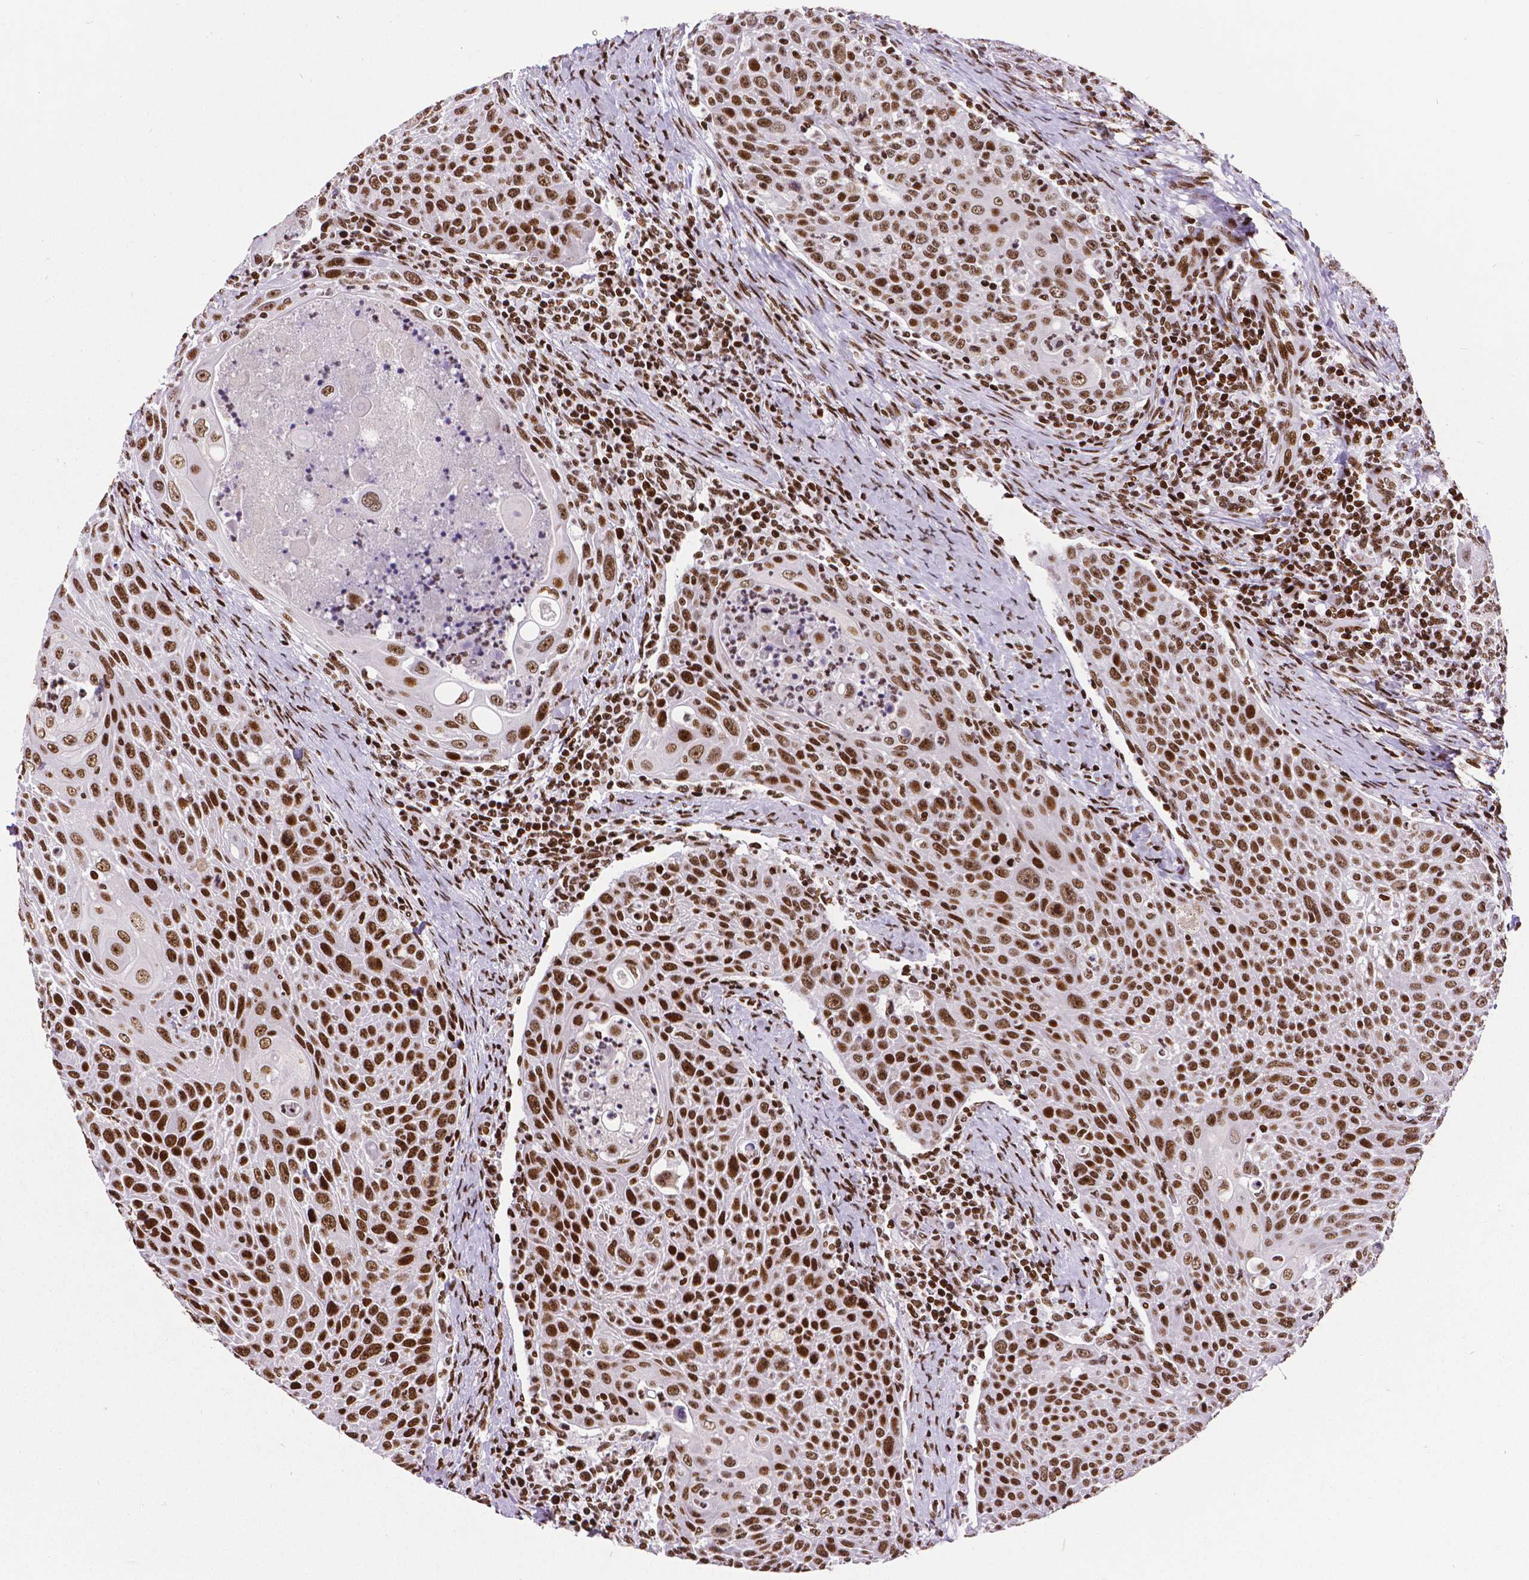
{"staining": {"intensity": "strong", "quantity": ">75%", "location": "nuclear"}, "tissue": "head and neck cancer", "cell_type": "Tumor cells", "image_type": "cancer", "snomed": [{"axis": "morphology", "description": "Squamous cell carcinoma, NOS"}, {"axis": "topography", "description": "Head-Neck"}], "caption": "Human head and neck cancer (squamous cell carcinoma) stained for a protein (brown) displays strong nuclear positive expression in approximately >75% of tumor cells.", "gene": "CTCF", "patient": {"sex": "male", "age": 69}}